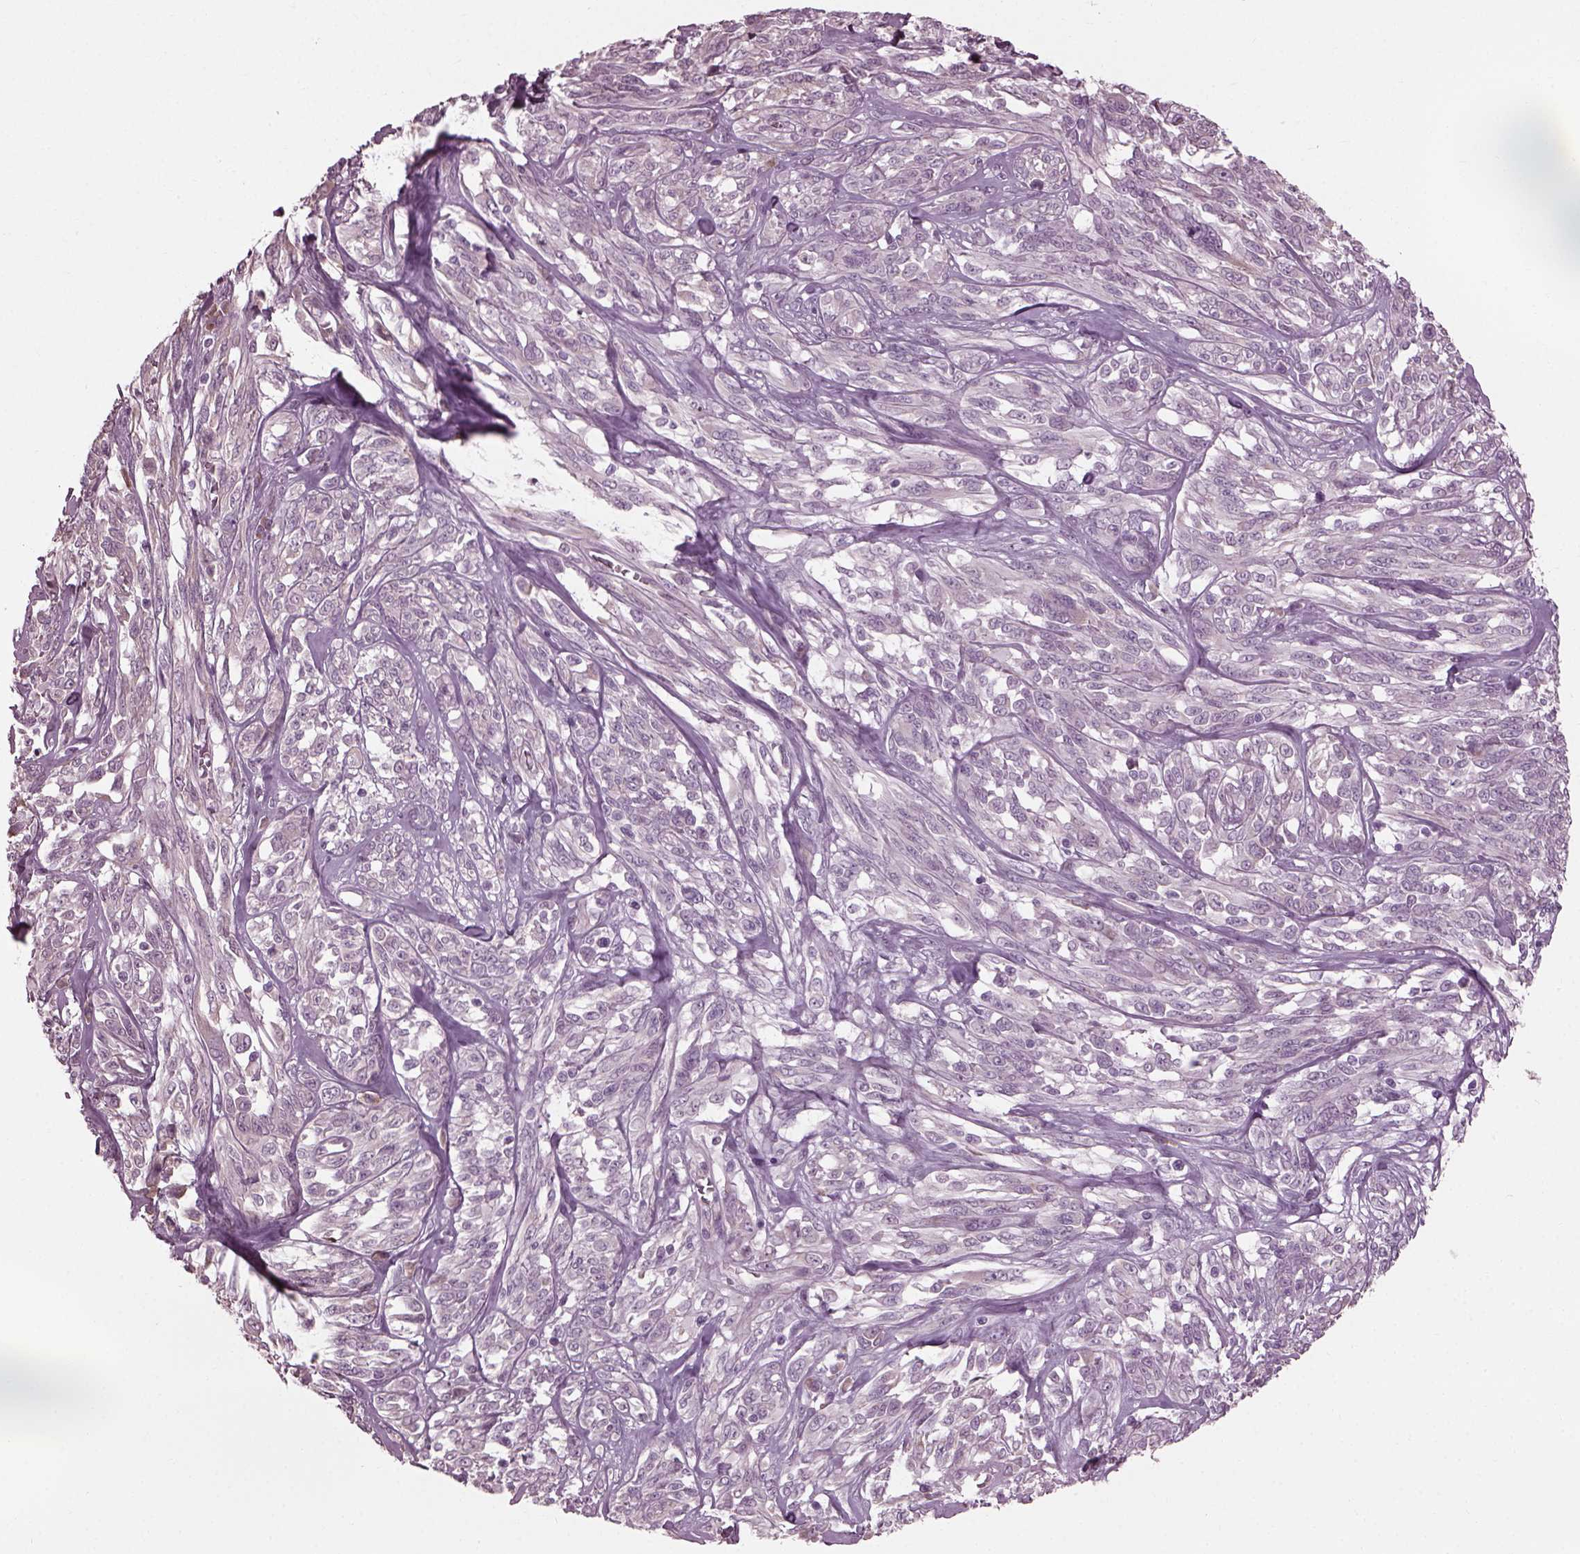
{"staining": {"intensity": "negative", "quantity": "none", "location": "none"}, "tissue": "melanoma", "cell_type": "Tumor cells", "image_type": "cancer", "snomed": [{"axis": "morphology", "description": "Malignant melanoma, NOS"}, {"axis": "topography", "description": "Skin"}], "caption": "Tumor cells show no significant protein staining in malignant melanoma.", "gene": "CABP5", "patient": {"sex": "female", "age": 91}}